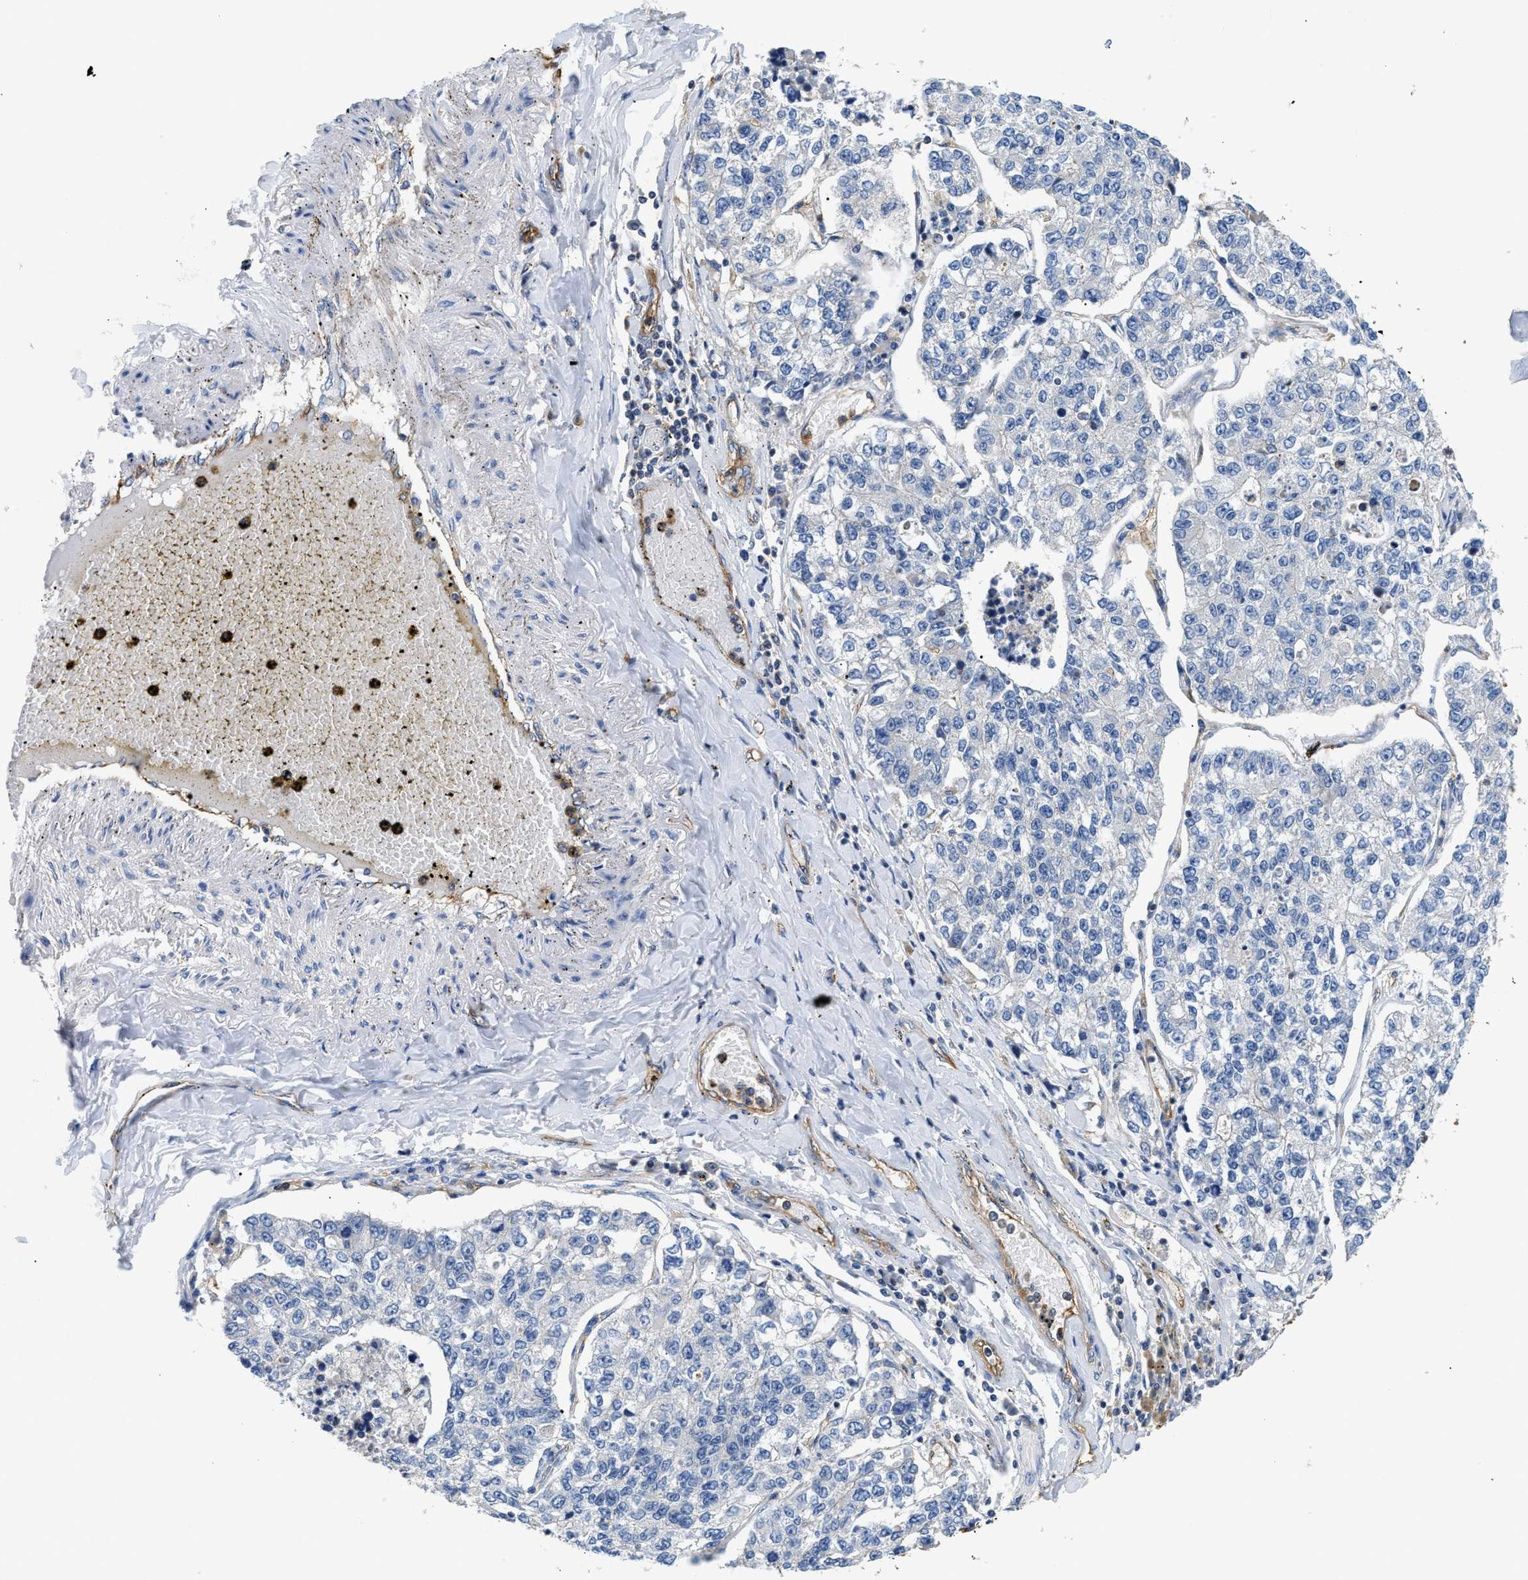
{"staining": {"intensity": "negative", "quantity": "none", "location": "none"}, "tissue": "lung cancer", "cell_type": "Tumor cells", "image_type": "cancer", "snomed": [{"axis": "morphology", "description": "Adenocarcinoma, NOS"}, {"axis": "topography", "description": "Lung"}], "caption": "High power microscopy micrograph of an immunohistochemistry histopathology image of lung cancer, revealing no significant staining in tumor cells.", "gene": "SAMD9L", "patient": {"sex": "male", "age": 49}}